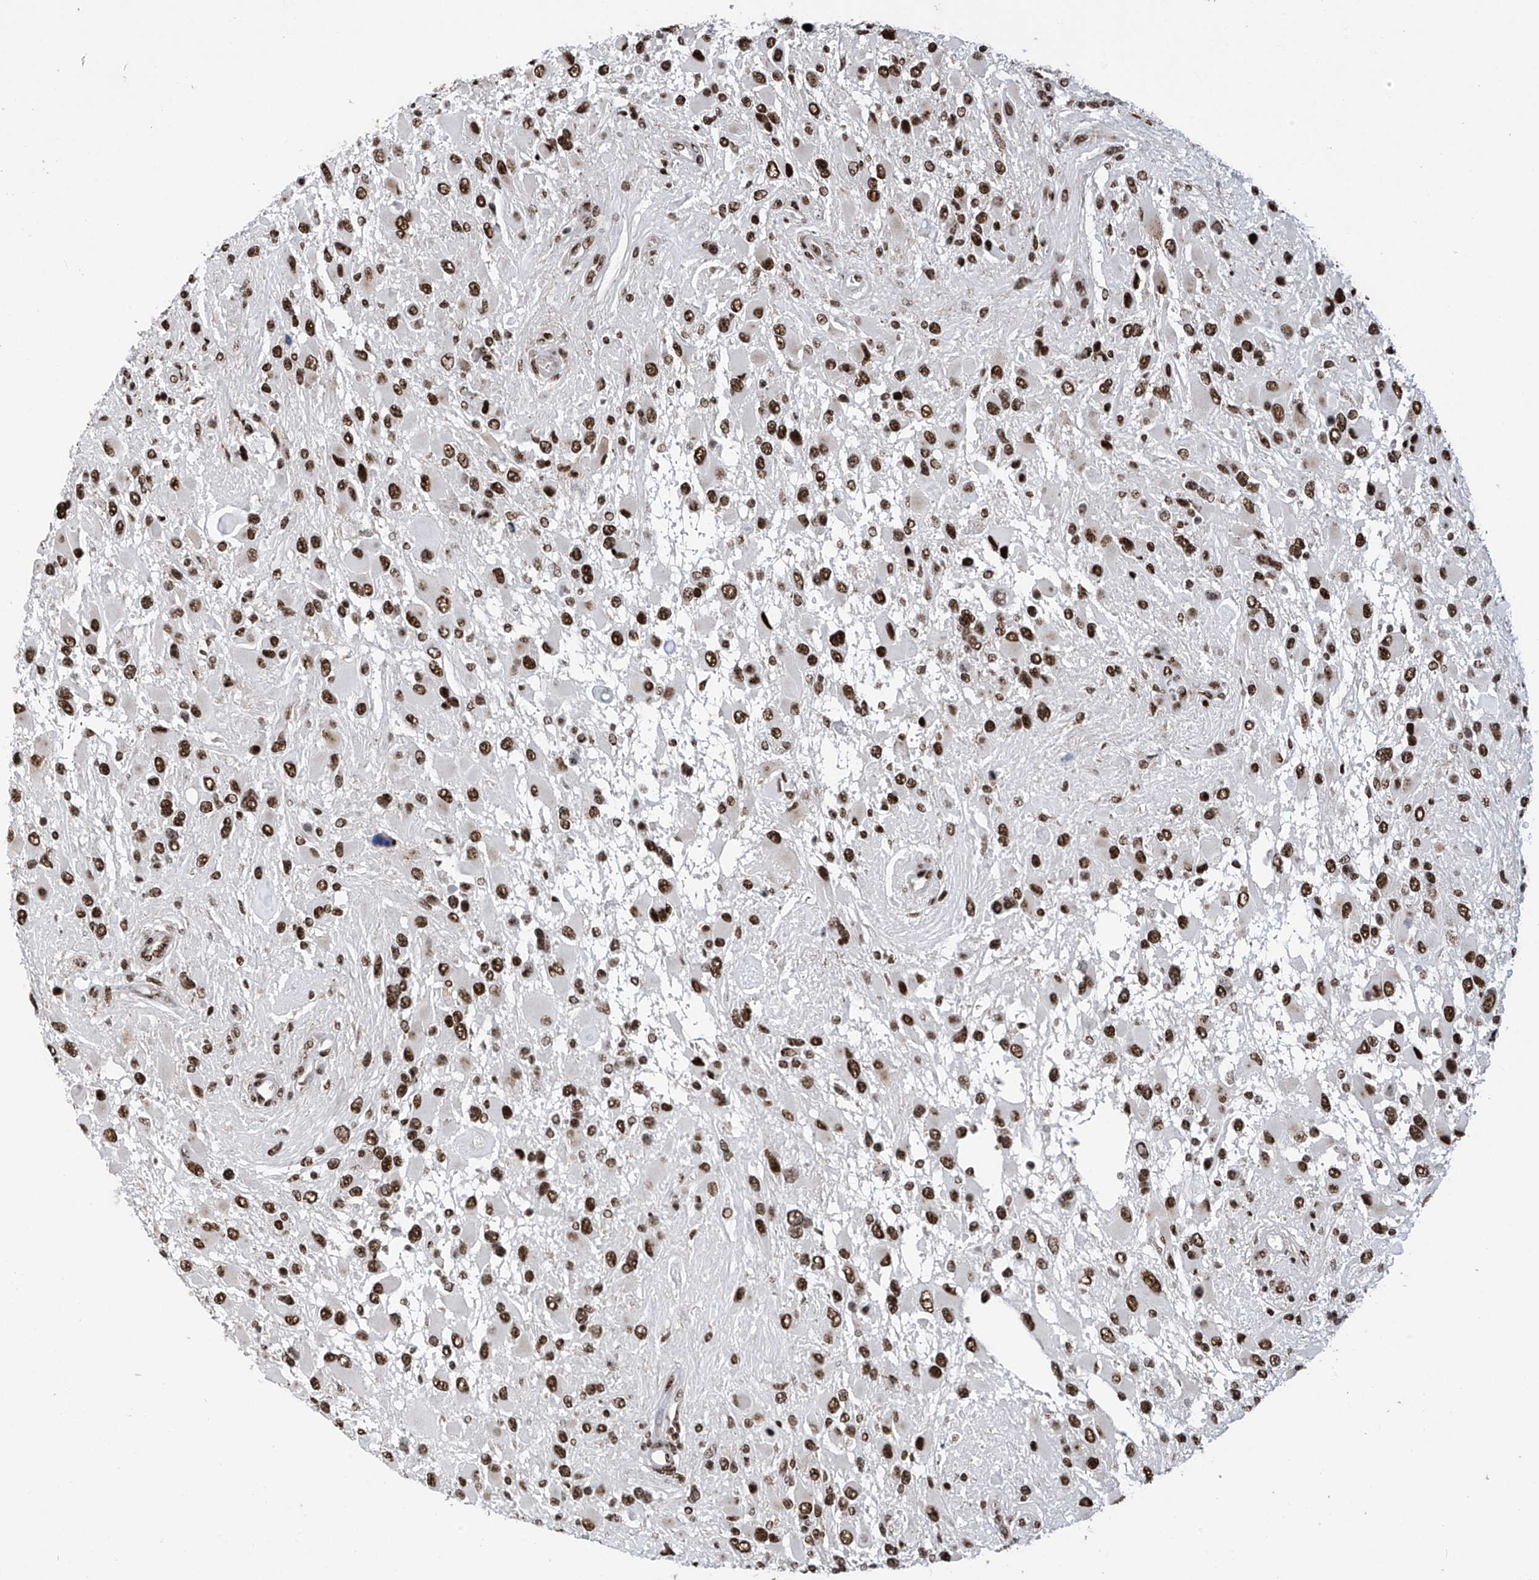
{"staining": {"intensity": "strong", "quantity": ">75%", "location": "nuclear"}, "tissue": "glioma", "cell_type": "Tumor cells", "image_type": "cancer", "snomed": [{"axis": "morphology", "description": "Glioma, malignant, High grade"}, {"axis": "topography", "description": "Brain"}], "caption": "Strong nuclear expression for a protein is identified in about >75% of tumor cells of malignant glioma (high-grade) using IHC.", "gene": "APLF", "patient": {"sex": "male", "age": 53}}